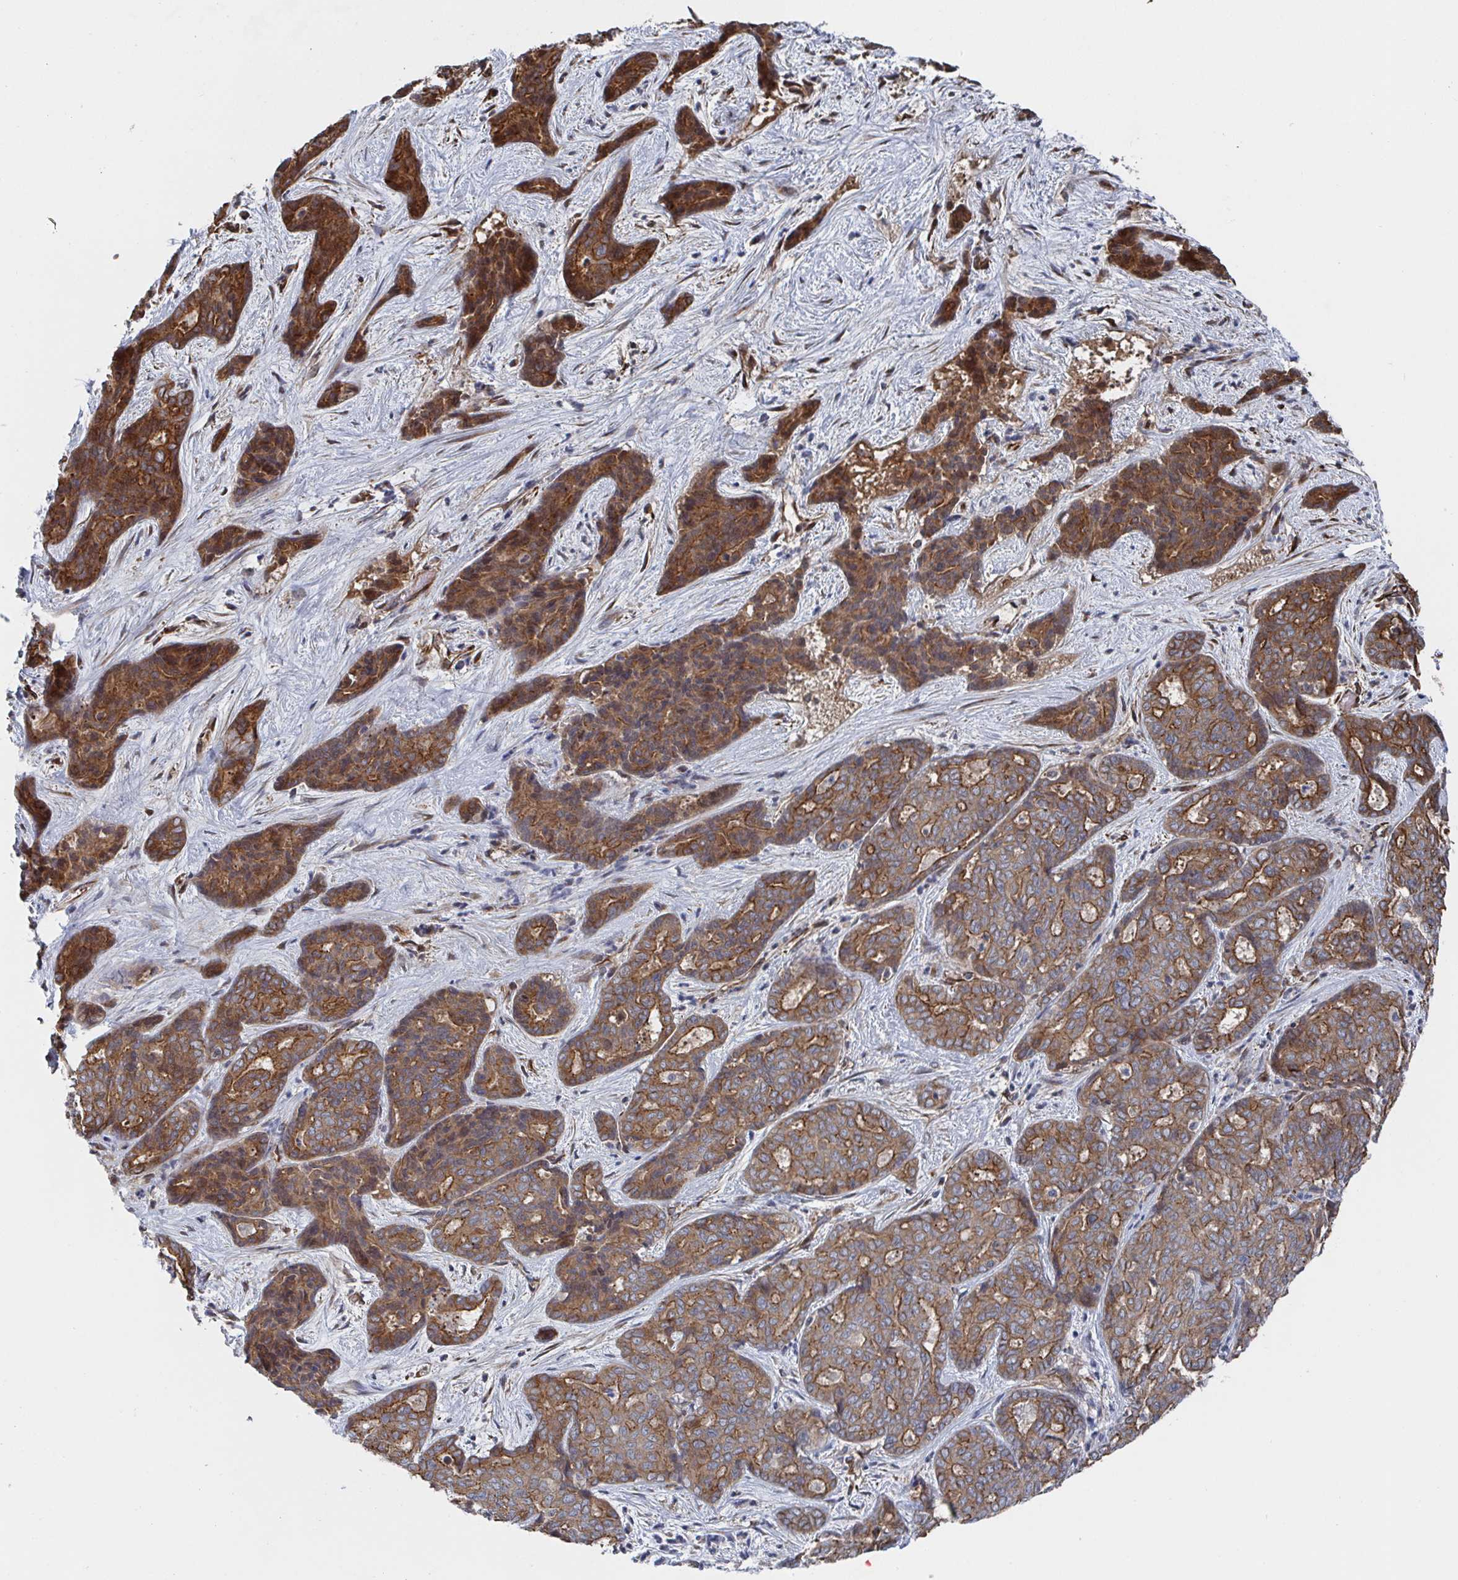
{"staining": {"intensity": "moderate", "quantity": ">75%", "location": "cytoplasmic/membranous"}, "tissue": "liver cancer", "cell_type": "Tumor cells", "image_type": "cancer", "snomed": [{"axis": "morphology", "description": "Cholangiocarcinoma"}, {"axis": "topography", "description": "Liver"}], "caption": "This image demonstrates liver cancer stained with IHC to label a protein in brown. The cytoplasmic/membranous of tumor cells show moderate positivity for the protein. Nuclei are counter-stained blue.", "gene": "DVL3", "patient": {"sex": "female", "age": 64}}